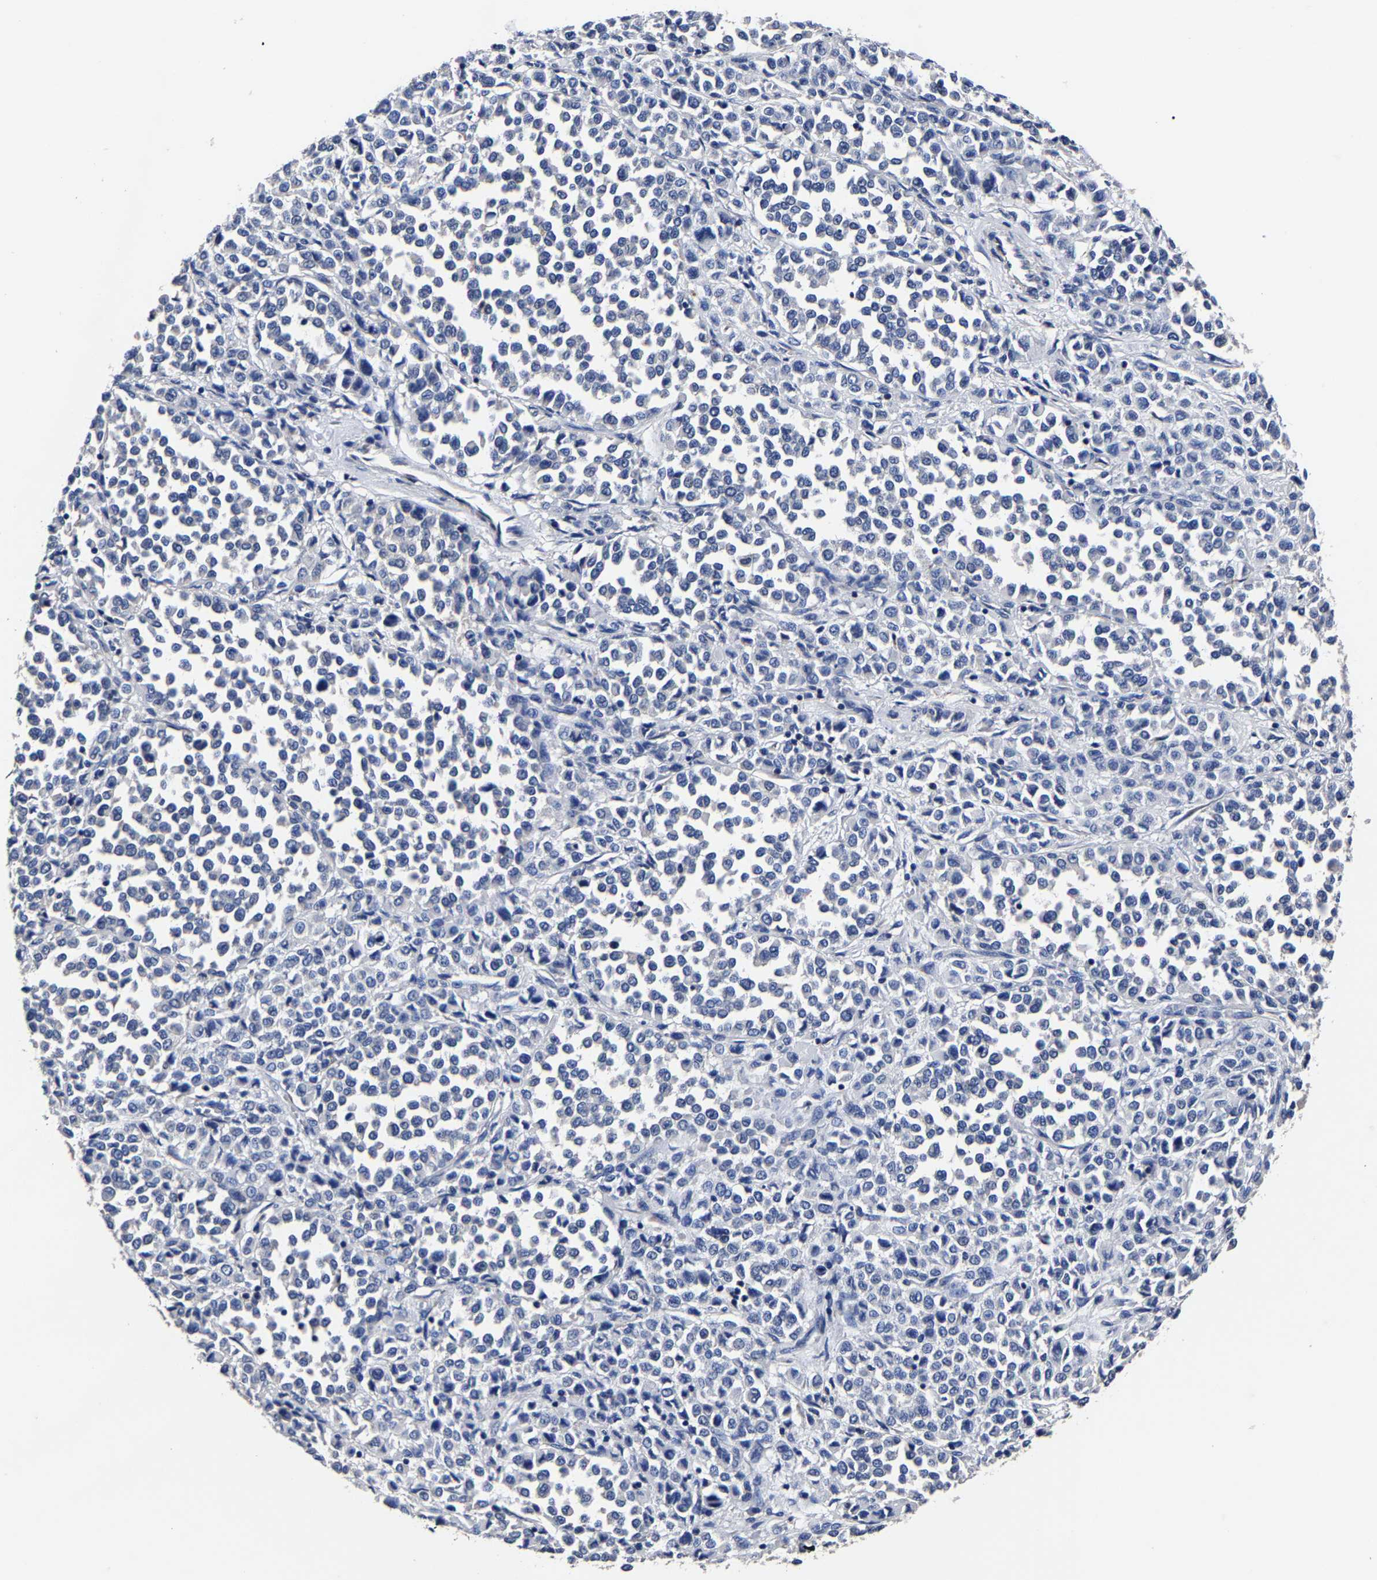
{"staining": {"intensity": "negative", "quantity": "none", "location": "none"}, "tissue": "melanoma", "cell_type": "Tumor cells", "image_type": "cancer", "snomed": [{"axis": "morphology", "description": "Malignant melanoma, Metastatic site"}, {"axis": "topography", "description": "Pancreas"}], "caption": "Immunohistochemistry (IHC) photomicrograph of neoplastic tissue: malignant melanoma (metastatic site) stained with DAB (3,3'-diaminobenzidine) shows no significant protein staining in tumor cells. (DAB (3,3'-diaminobenzidine) IHC with hematoxylin counter stain).", "gene": "AKAP4", "patient": {"sex": "female", "age": 30}}